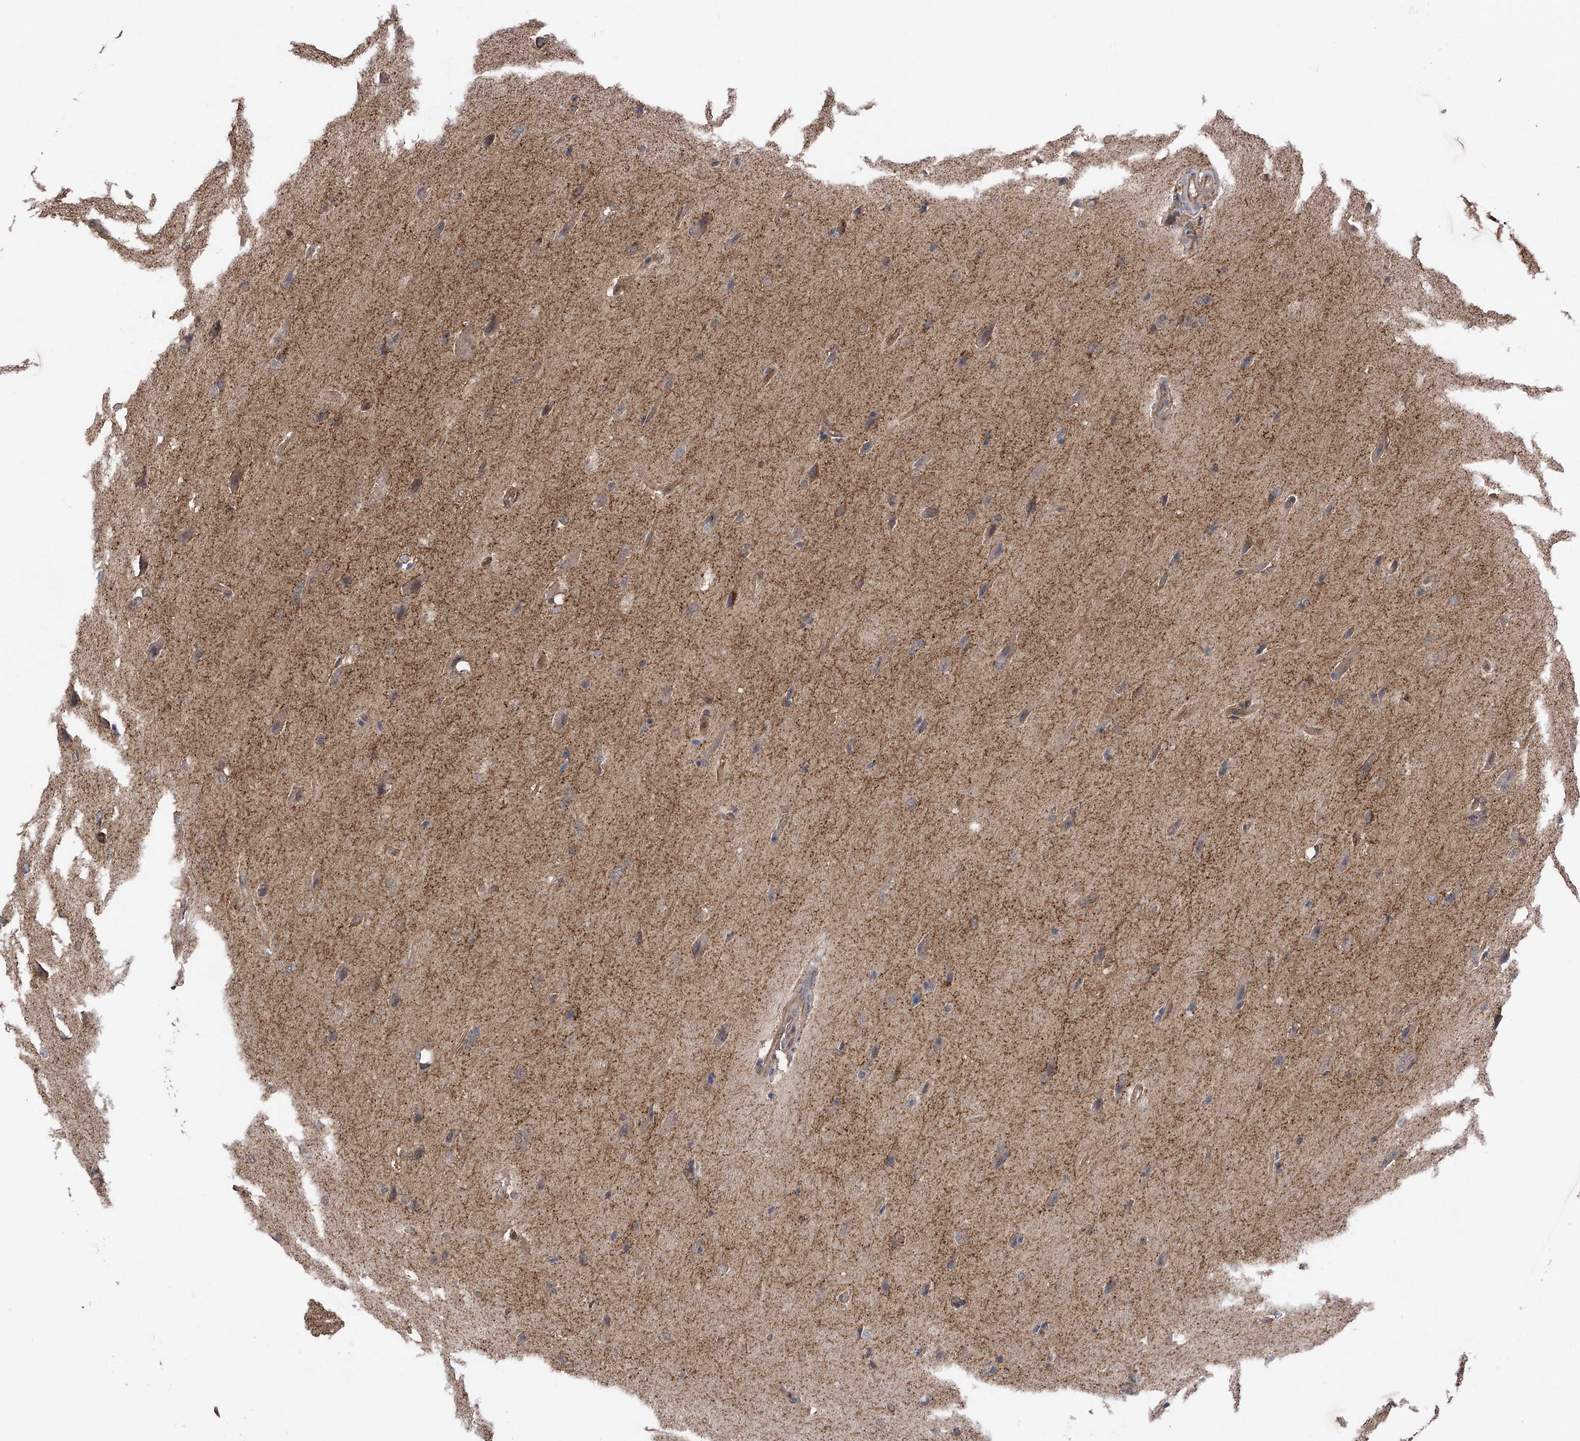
{"staining": {"intensity": "moderate", "quantity": ">75%", "location": "cytoplasmic/membranous"}, "tissue": "glioma", "cell_type": "Tumor cells", "image_type": "cancer", "snomed": [{"axis": "morphology", "description": "Glioma, malignant, Low grade"}, {"axis": "topography", "description": "Brain"}], "caption": "Glioma was stained to show a protein in brown. There is medium levels of moderate cytoplasmic/membranous positivity in approximately >75% of tumor cells.", "gene": "CHPF", "patient": {"sex": "female", "age": 37}}